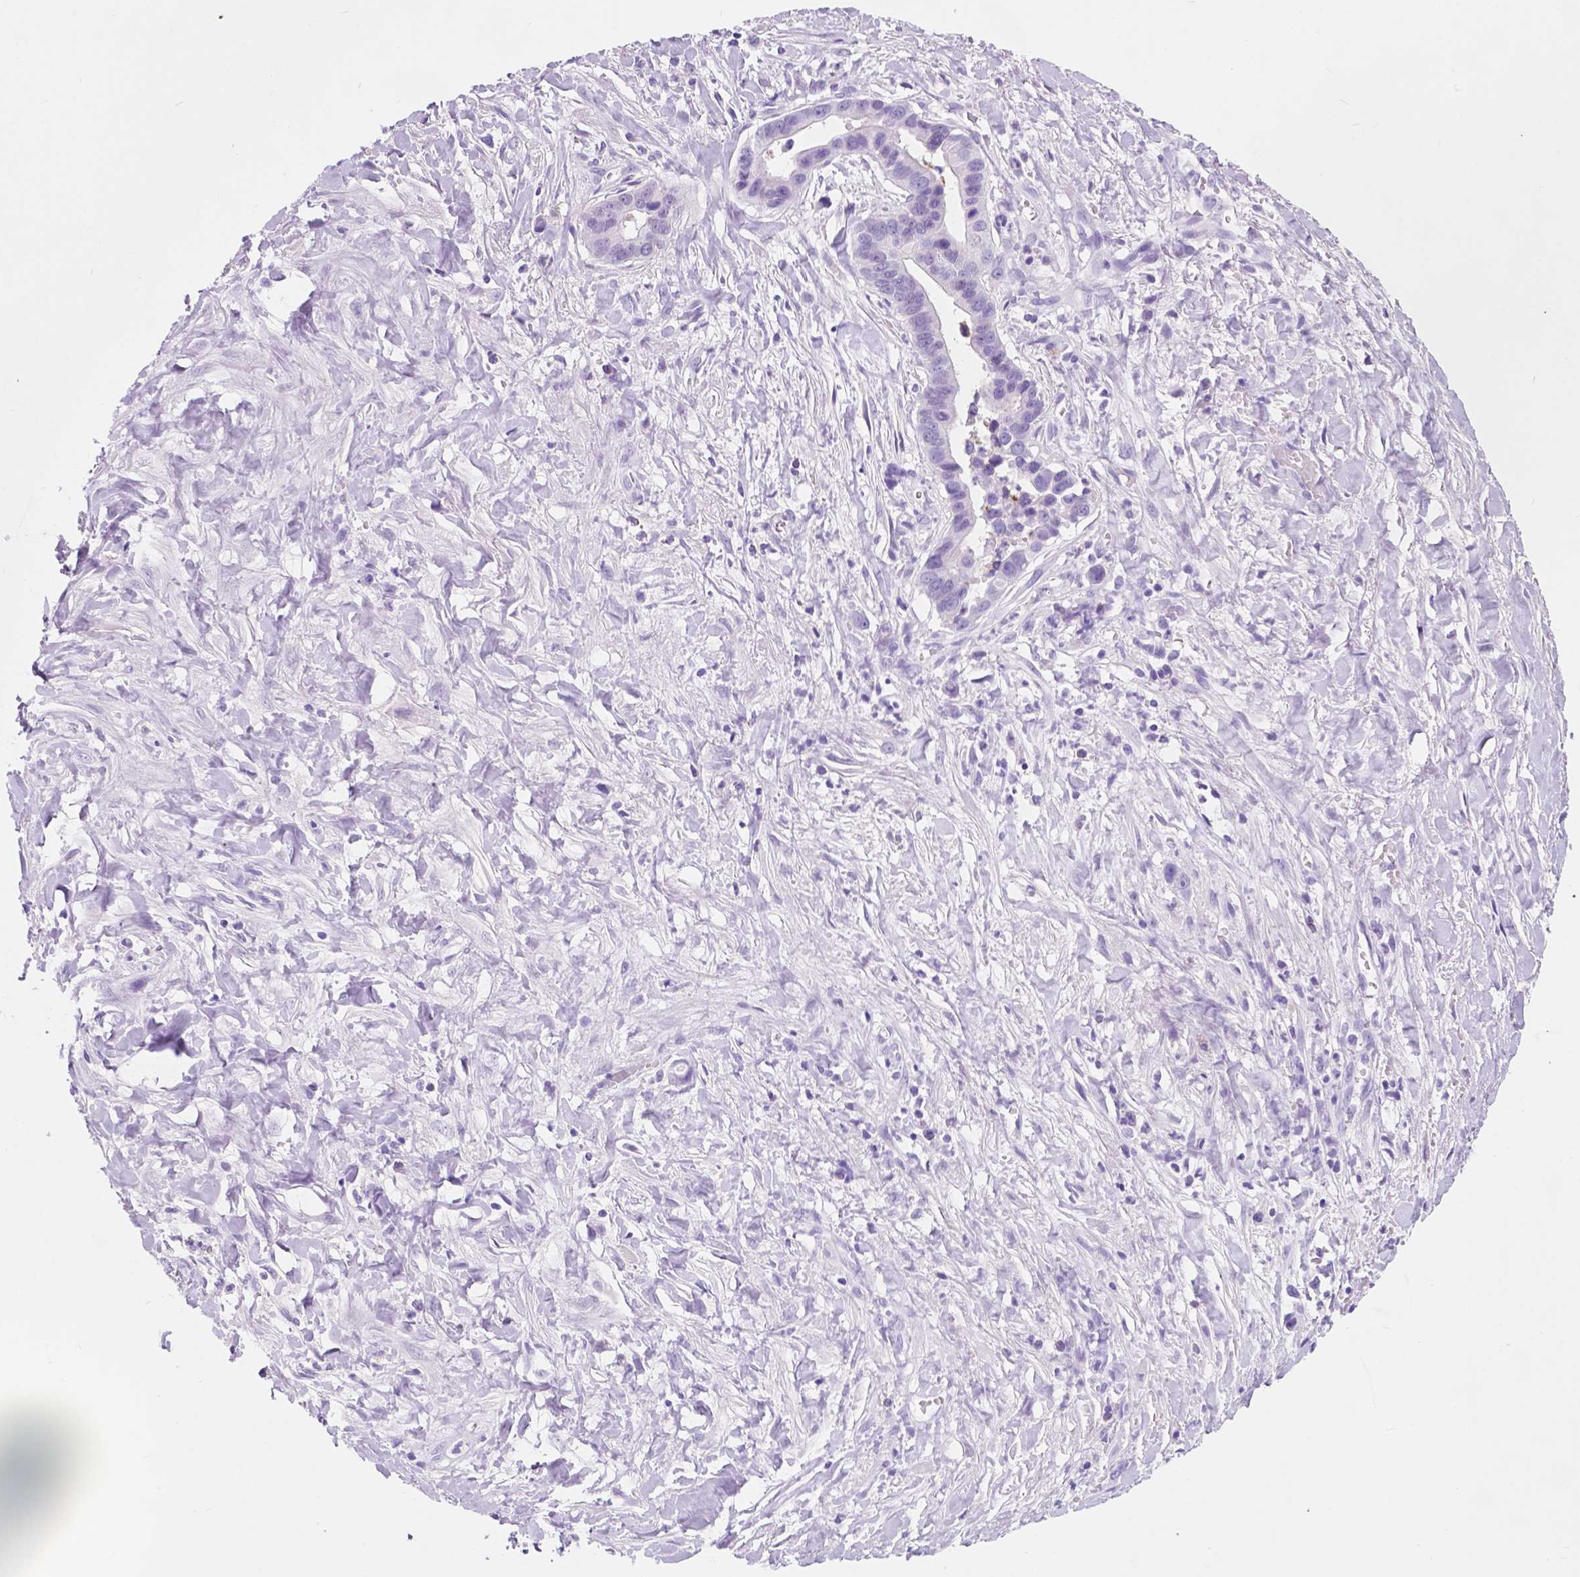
{"staining": {"intensity": "negative", "quantity": "none", "location": "none"}, "tissue": "liver cancer", "cell_type": "Tumor cells", "image_type": "cancer", "snomed": [{"axis": "morphology", "description": "Cholangiocarcinoma"}, {"axis": "topography", "description": "Liver"}], "caption": "Protein analysis of liver cancer displays no significant positivity in tumor cells.", "gene": "CUZD1", "patient": {"sex": "female", "age": 79}}